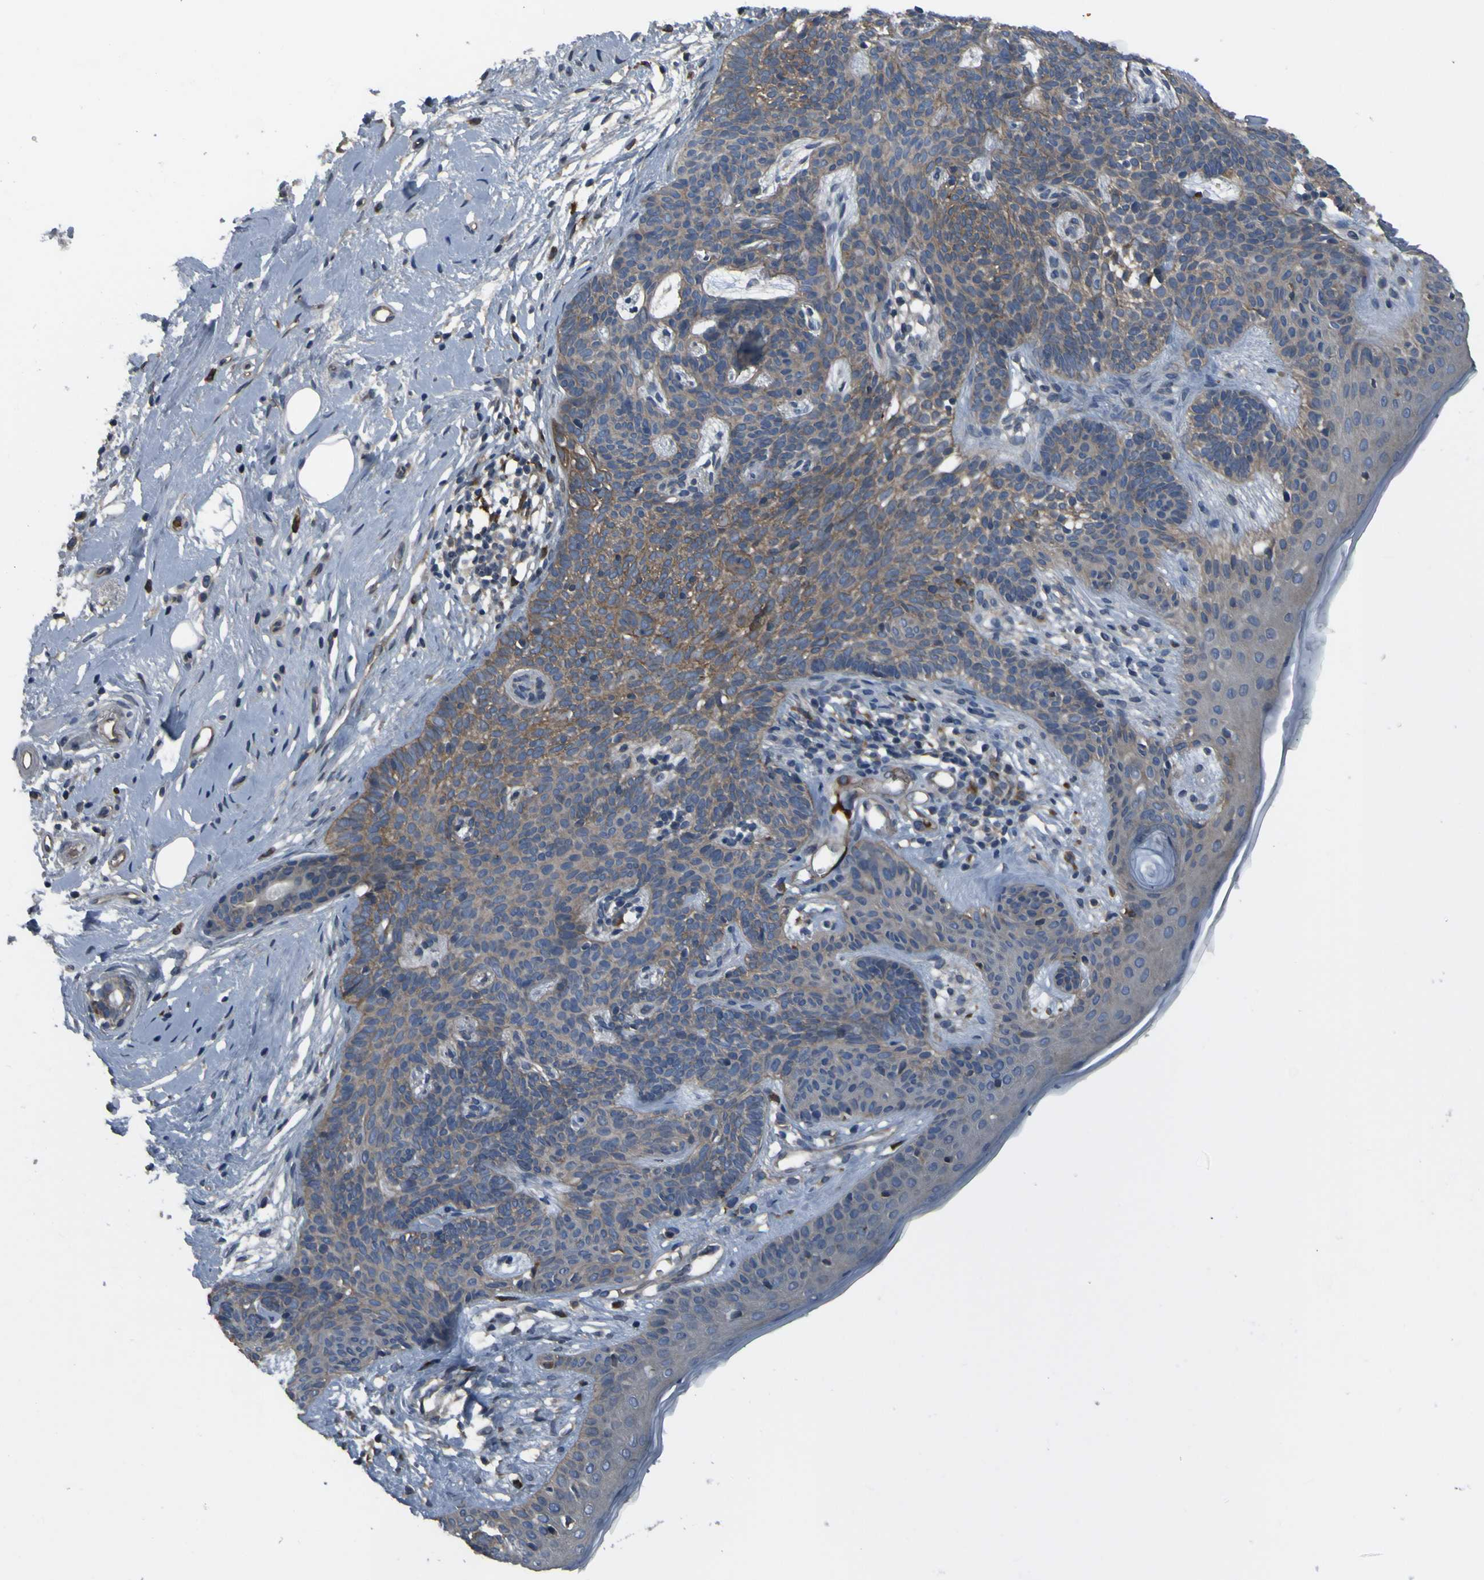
{"staining": {"intensity": "weak", "quantity": "25%-75%", "location": "cytoplasmic/membranous"}, "tissue": "skin cancer", "cell_type": "Tumor cells", "image_type": "cancer", "snomed": [{"axis": "morphology", "description": "Developmental malformation"}, {"axis": "morphology", "description": "Basal cell carcinoma"}, {"axis": "topography", "description": "Skin"}], "caption": "Skin basal cell carcinoma stained with immunohistochemistry shows weak cytoplasmic/membranous positivity in about 25%-75% of tumor cells.", "gene": "GRAMD1A", "patient": {"sex": "female", "age": 62}}